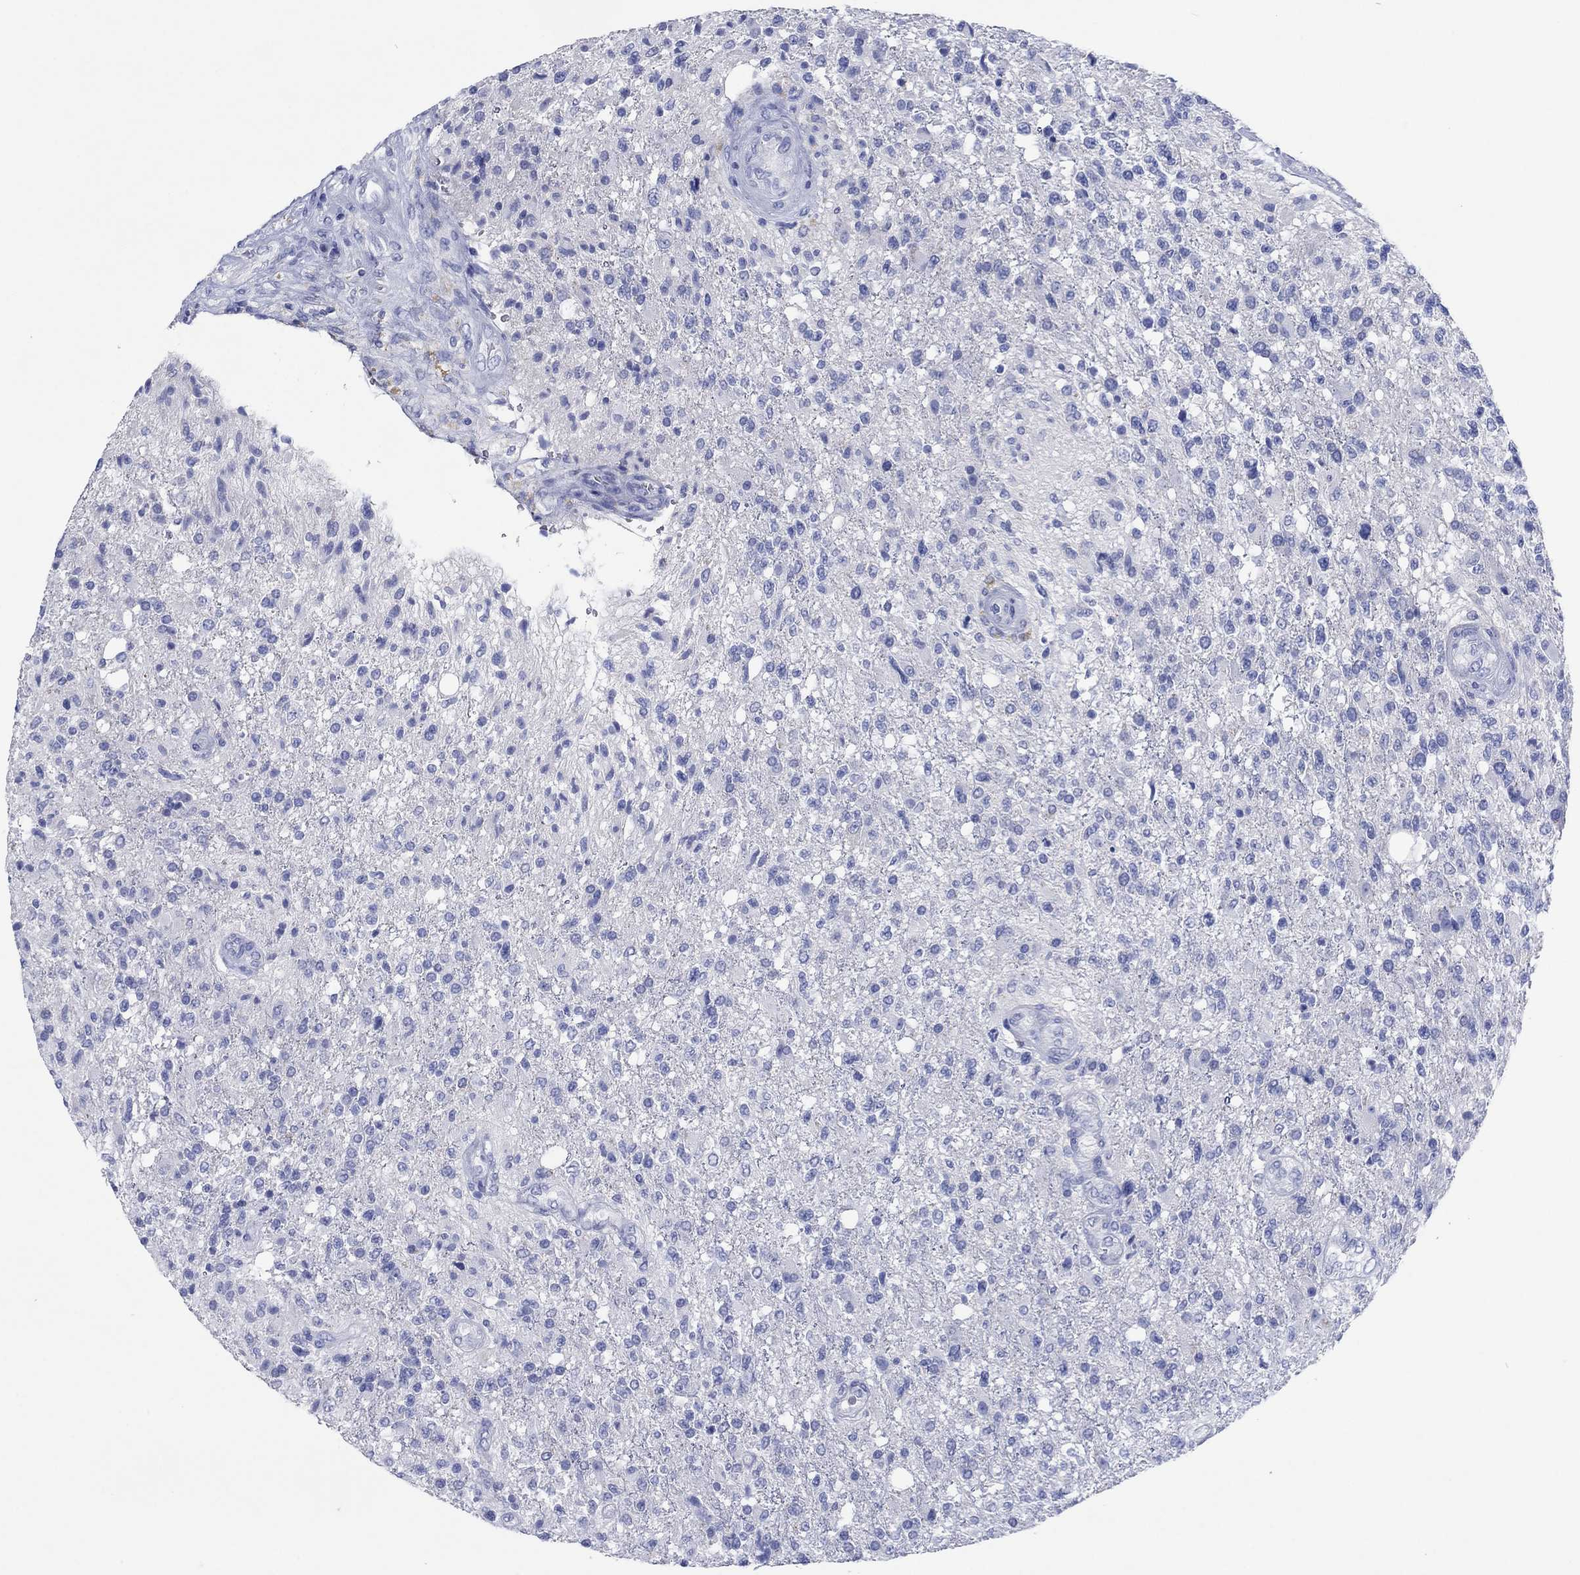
{"staining": {"intensity": "negative", "quantity": "none", "location": "none"}, "tissue": "glioma", "cell_type": "Tumor cells", "image_type": "cancer", "snomed": [{"axis": "morphology", "description": "Glioma, malignant, High grade"}, {"axis": "topography", "description": "Brain"}], "caption": "Immunohistochemistry (IHC) of glioma shows no expression in tumor cells.", "gene": "HCRT", "patient": {"sex": "male", "age": 56}}